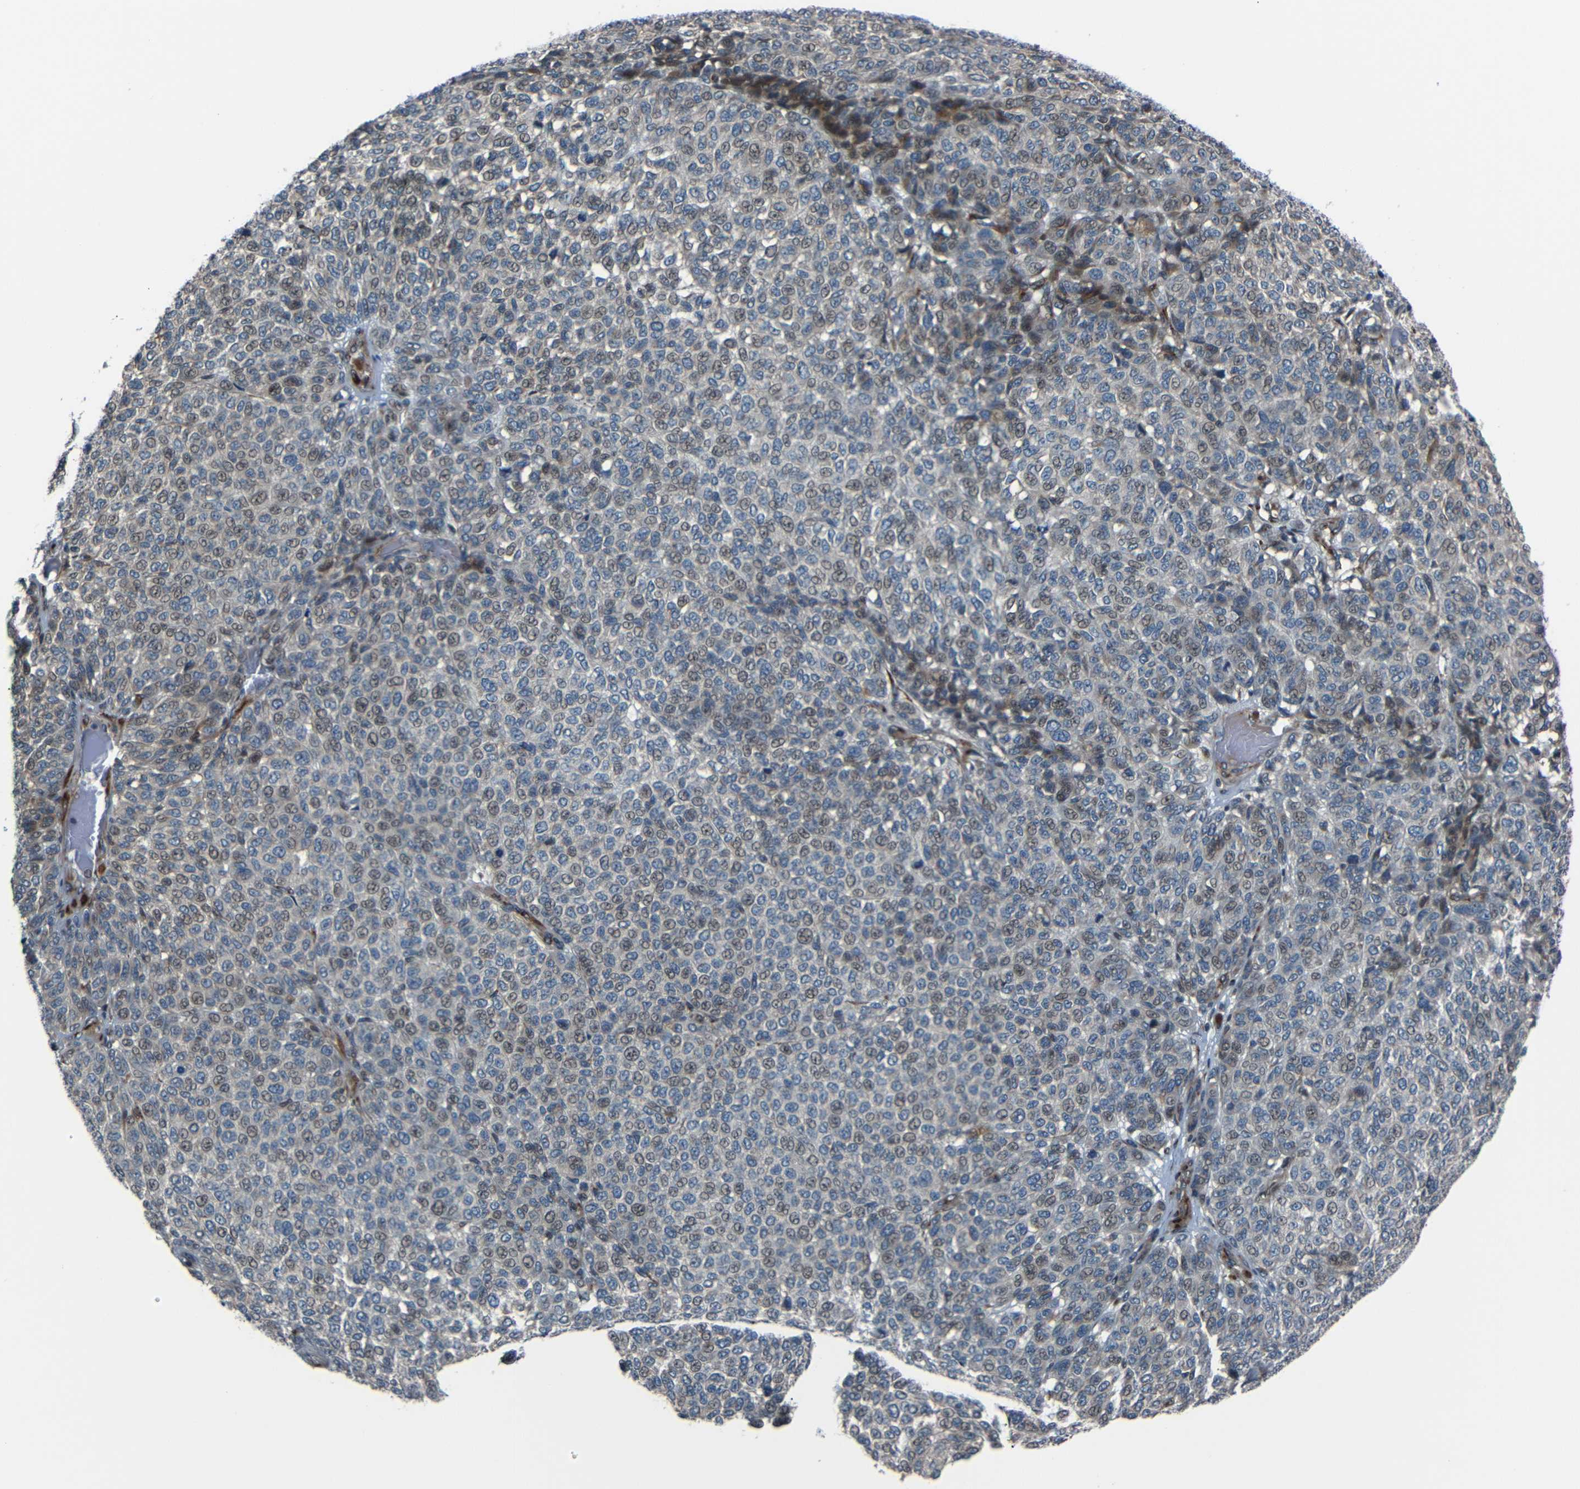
{"staining": {"intensity": "weak", "quantity": ">75%", "location": "cytoplasmic/membranous,nuclear"}, "tissue": "melanoma", "cell_type": "Tumor cells", "image_type": "cancer", "snomed": [{"axis": "morphology", "description": "Malignant melanoma, NOS"}, {"axis": "topography", "description": "Skin"}], "caption": "Malignant melanoma stained for a protein (brown) displays weak cytoplasmic/membranous and nuclear positive staining in about >75% of tumor cells.", "gene": "AKAP9", "patient": {"sex": "male", "age": 59}}